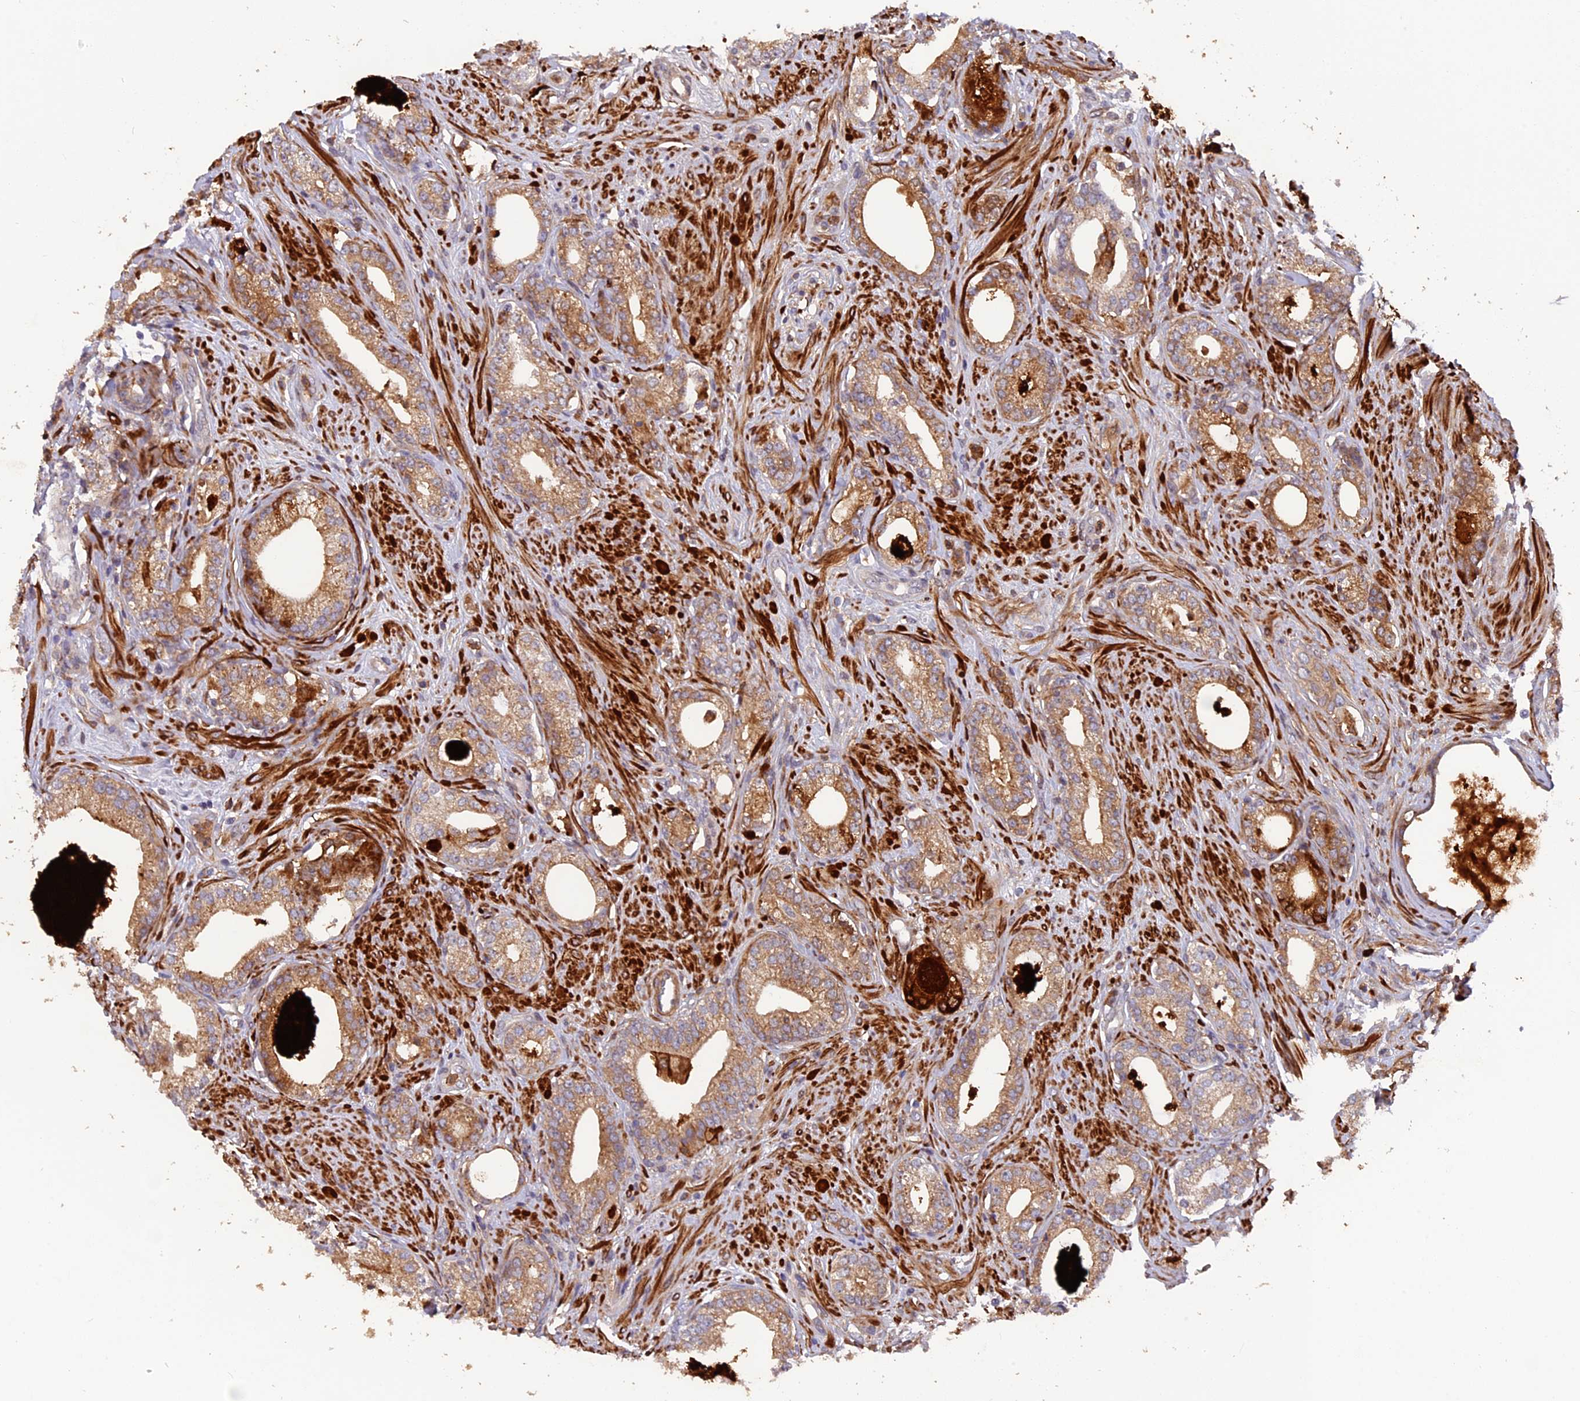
{"staining": {"intensity": "moderate", "quantity": ">75%", "location": "cytoplasmic/membranous"}, "tissue": "prostate cancer", "cell_type": "Tumor cells", "image_type": "cancer", "snomed": [{"axis": "morphology", "description": "Adenocarcinoma, High grade"}, {"axis": "topography", "description": "Prostate"}], "caption": "The histopathology image exhibits immunohistochemical staining of high-grade adenocarcinoma (prostate). There is moderate cytoplasmic/membranous positivity is appreciated in about >75% of tumor cells.", "gene": "FERMT1", "patient": {"sex": "male", "age": 63}}